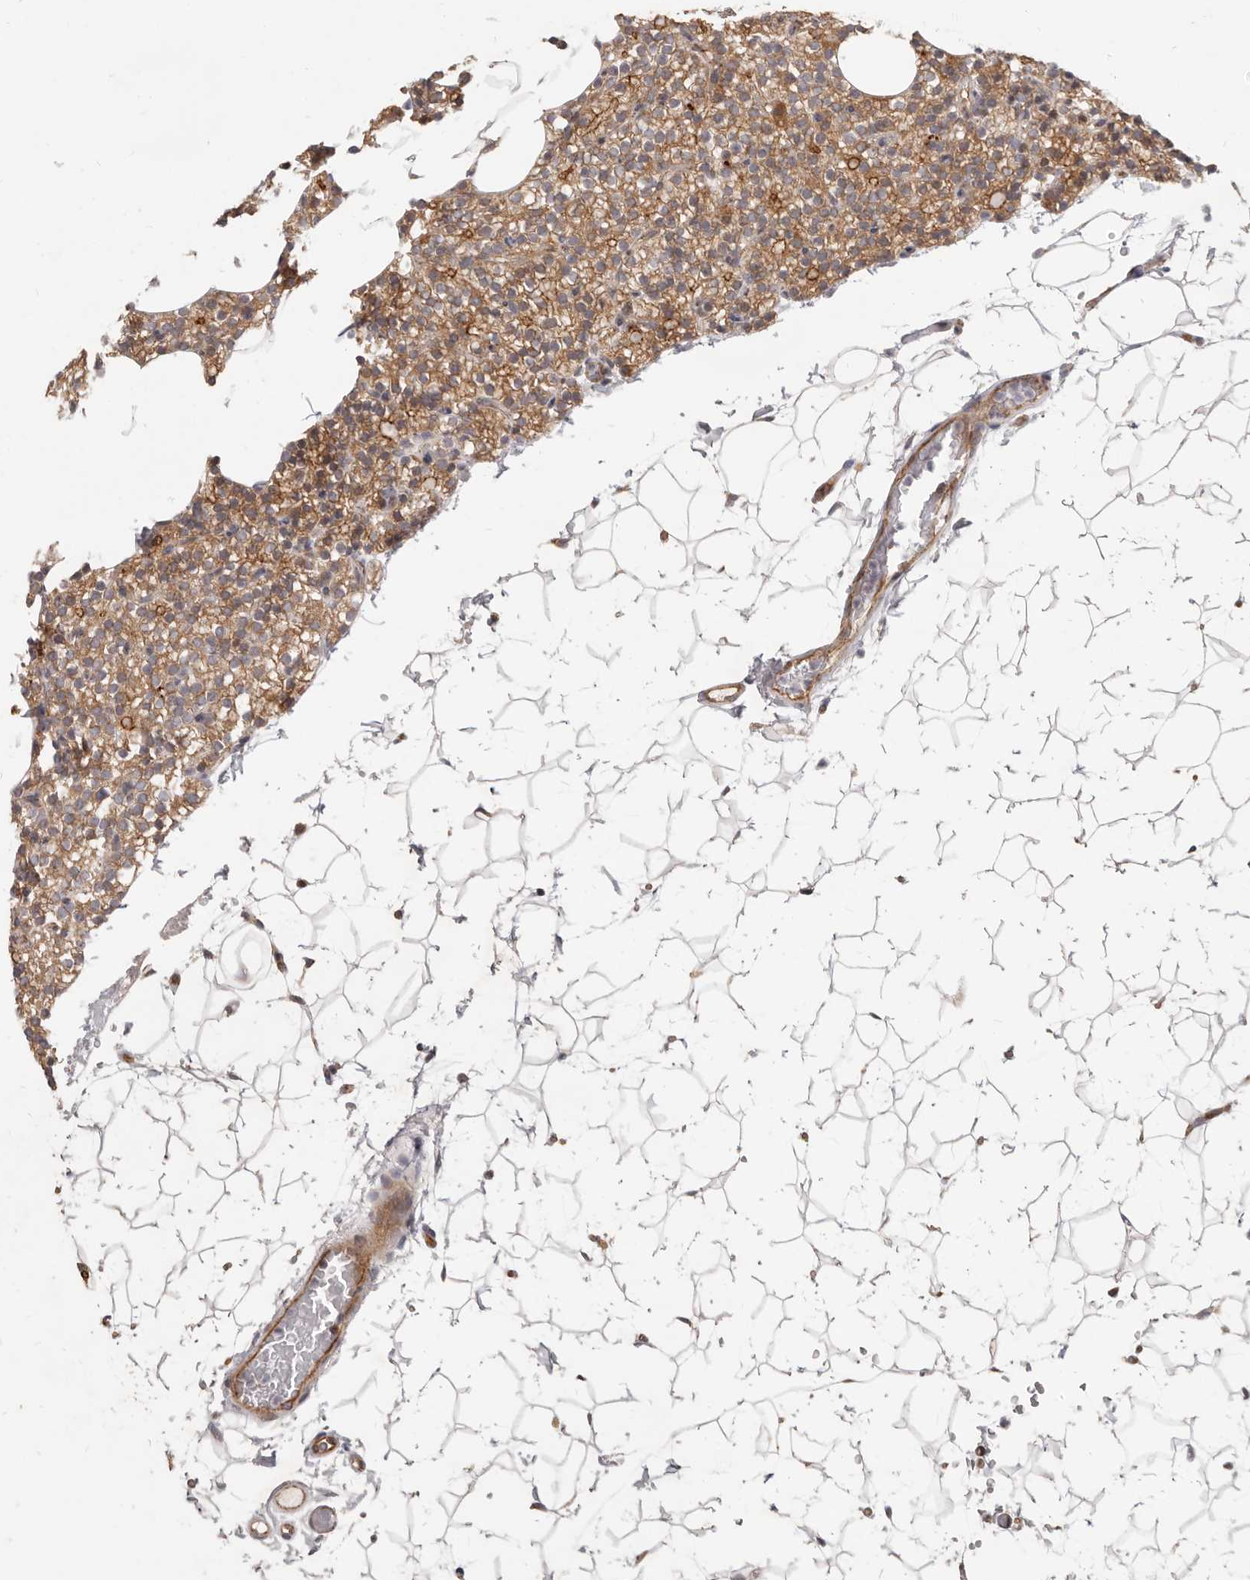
{"staining": {"intensity": "moderate", "quantity": ">75%", "location": "cytoplasmic/membranous"}, "tissue": "parathyroid gland", "cell_type": "Glandular cells", "image_type": "normal", "snomed": [{"axis": "morphology", "description": "Normal tissue, NOS"}, {"axis": "topography", "description": "Parathyroid gland"}], "caption": "Immunohistochemical staining of unremarkable parathyroid gland exhibits moderate cytoplasmic/membranous protein expression in about >75% of glandular cells. The staining was performed using DAB, with brown indicating positive protein expression. Nuclei are stained blue with hematoxylin.", "gene": "USP49", "patient": {"sex": "female", "age": 56}}